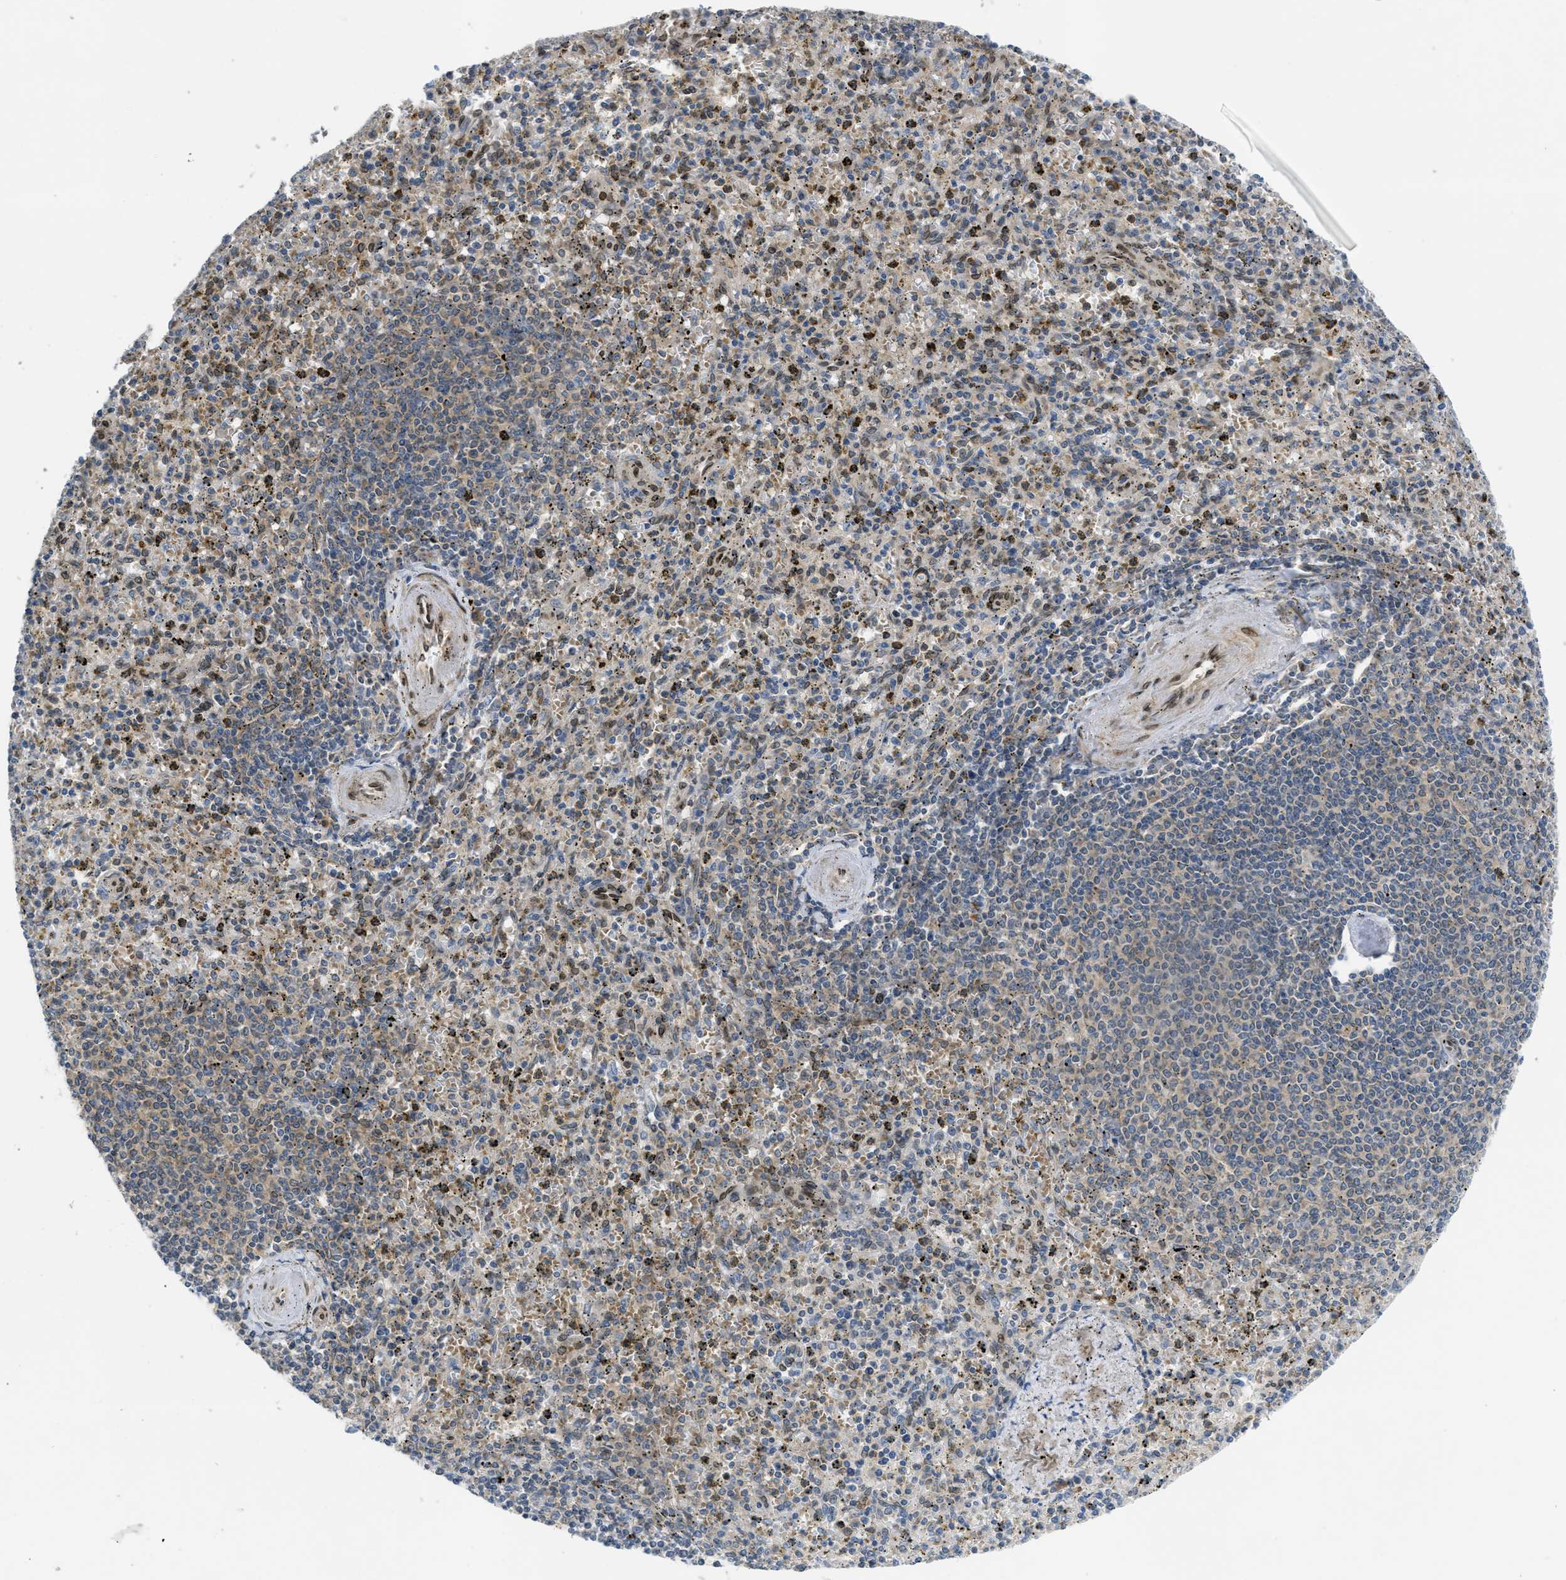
{"staining": {"intensity": "moderate", "quantity": "25%-75%", "location": "nuclear"}, "tissue": "spleen", "cell_type": "Cells in red pulp", "image_type": "normal", "snomed": [{"axis": "morphology", "description": "Normal tissue, NOS"}, {"axis": "topography", "description": "Spleen"}], "caption": "Spleen was stained to show a protein in brown. There is medium levels of moderate nuclear expression in about 25%-75% of cells in red pulp. The staining is performed using DAB brown chromogen to label protein expression. The nuclei are counter-stained blue using hematoxylin.", "gene": "EIF2AK3", "patient": {"sex": "male", "age": 72}}